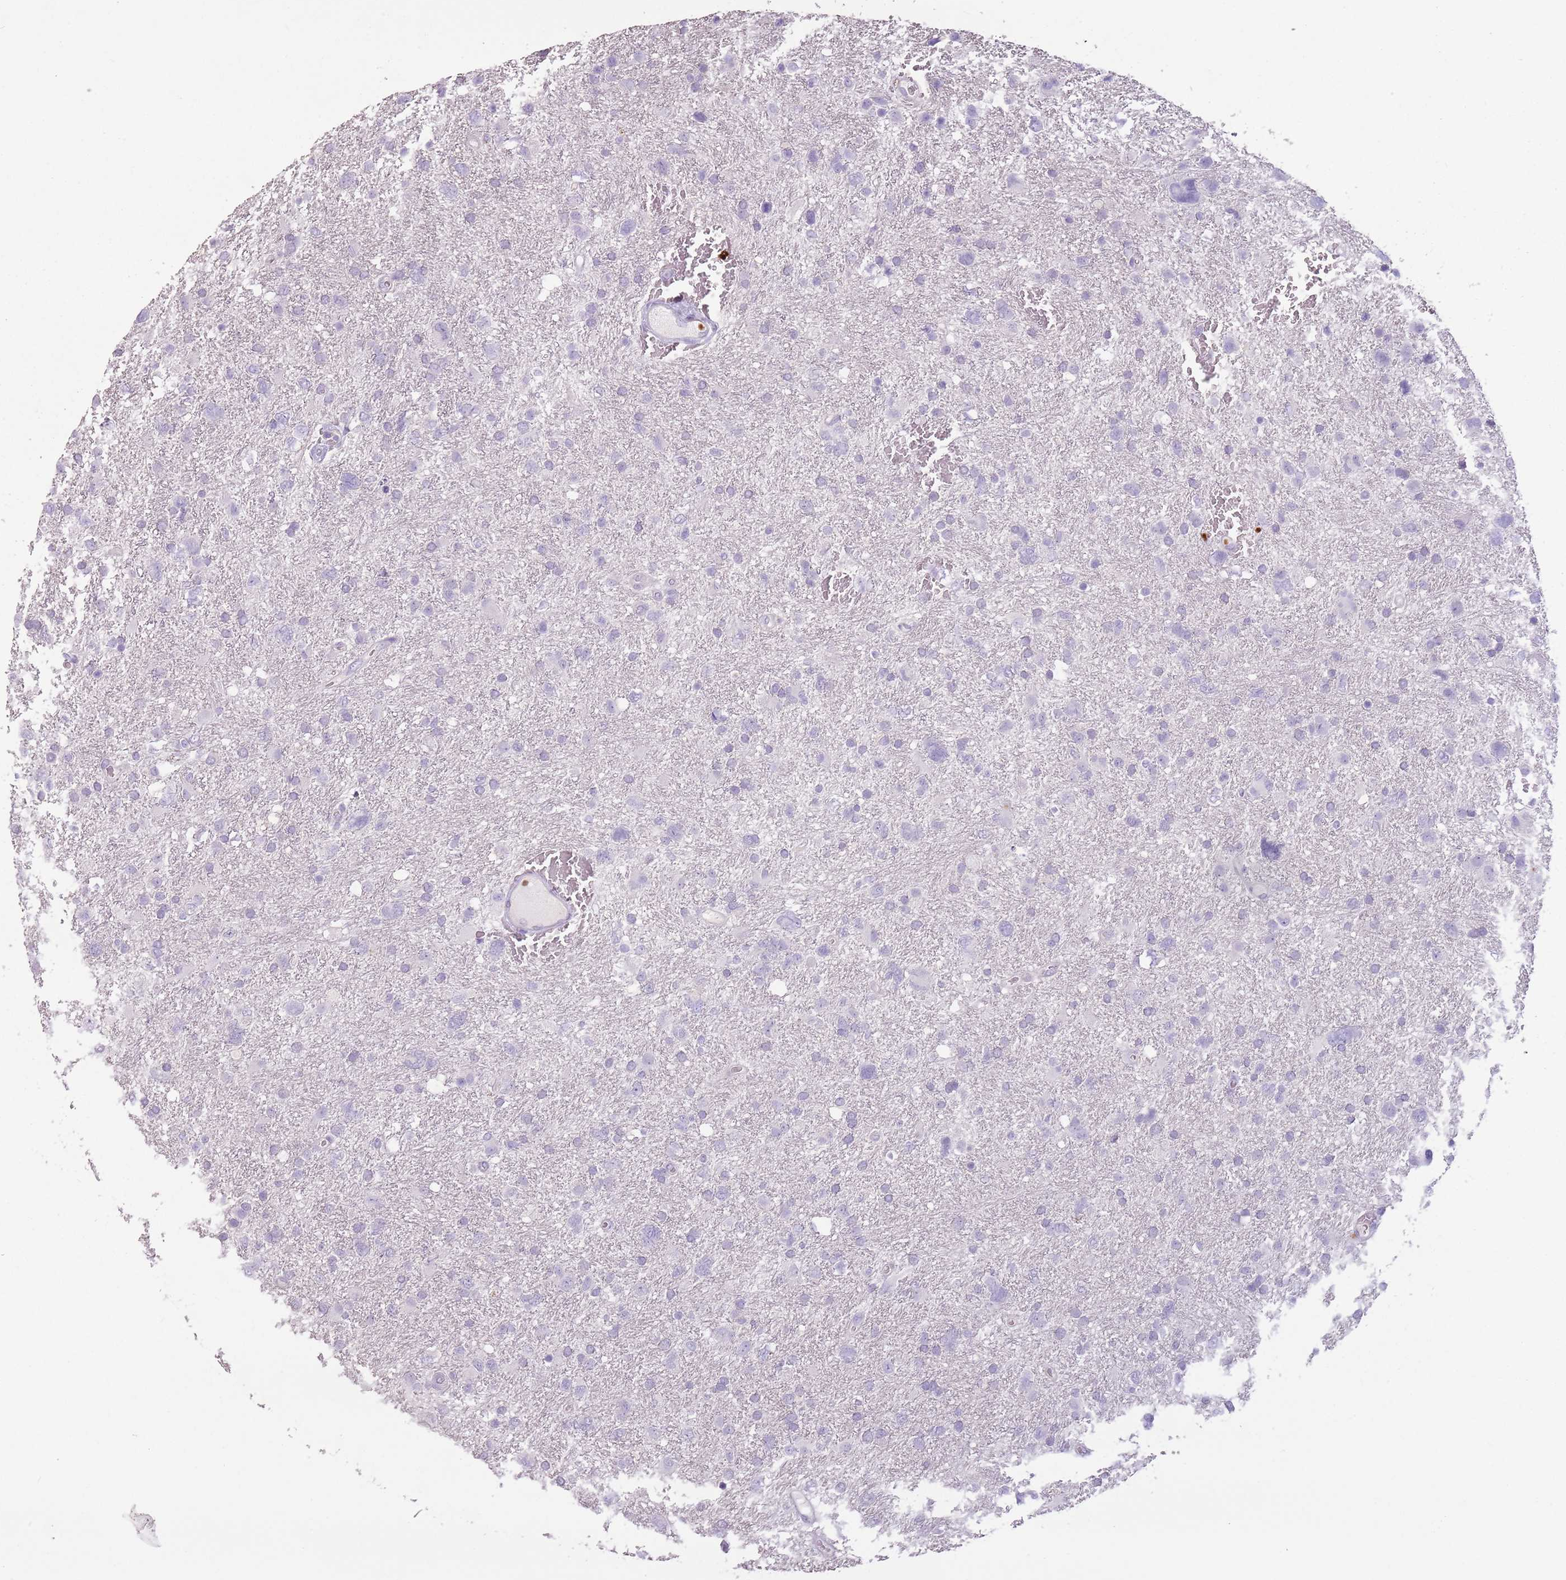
{"staining": {"intensity": "negative", "quantity": "none", "location": "none"}, "tissue": "glioma", "cell_type": "Tumor cells", "image_type": "cancer", "snomed": [{"axis": "morphology", "description": "Glioma, malignant, High grade"}, {"axis": "topography", "description": "Brain"}], "caption": "An IHC micrograph of glioma is shown. There is no staining in tumor cells of glioma.", "gene": "CELF6", "patient": {"sex": "male", "age": 61}}